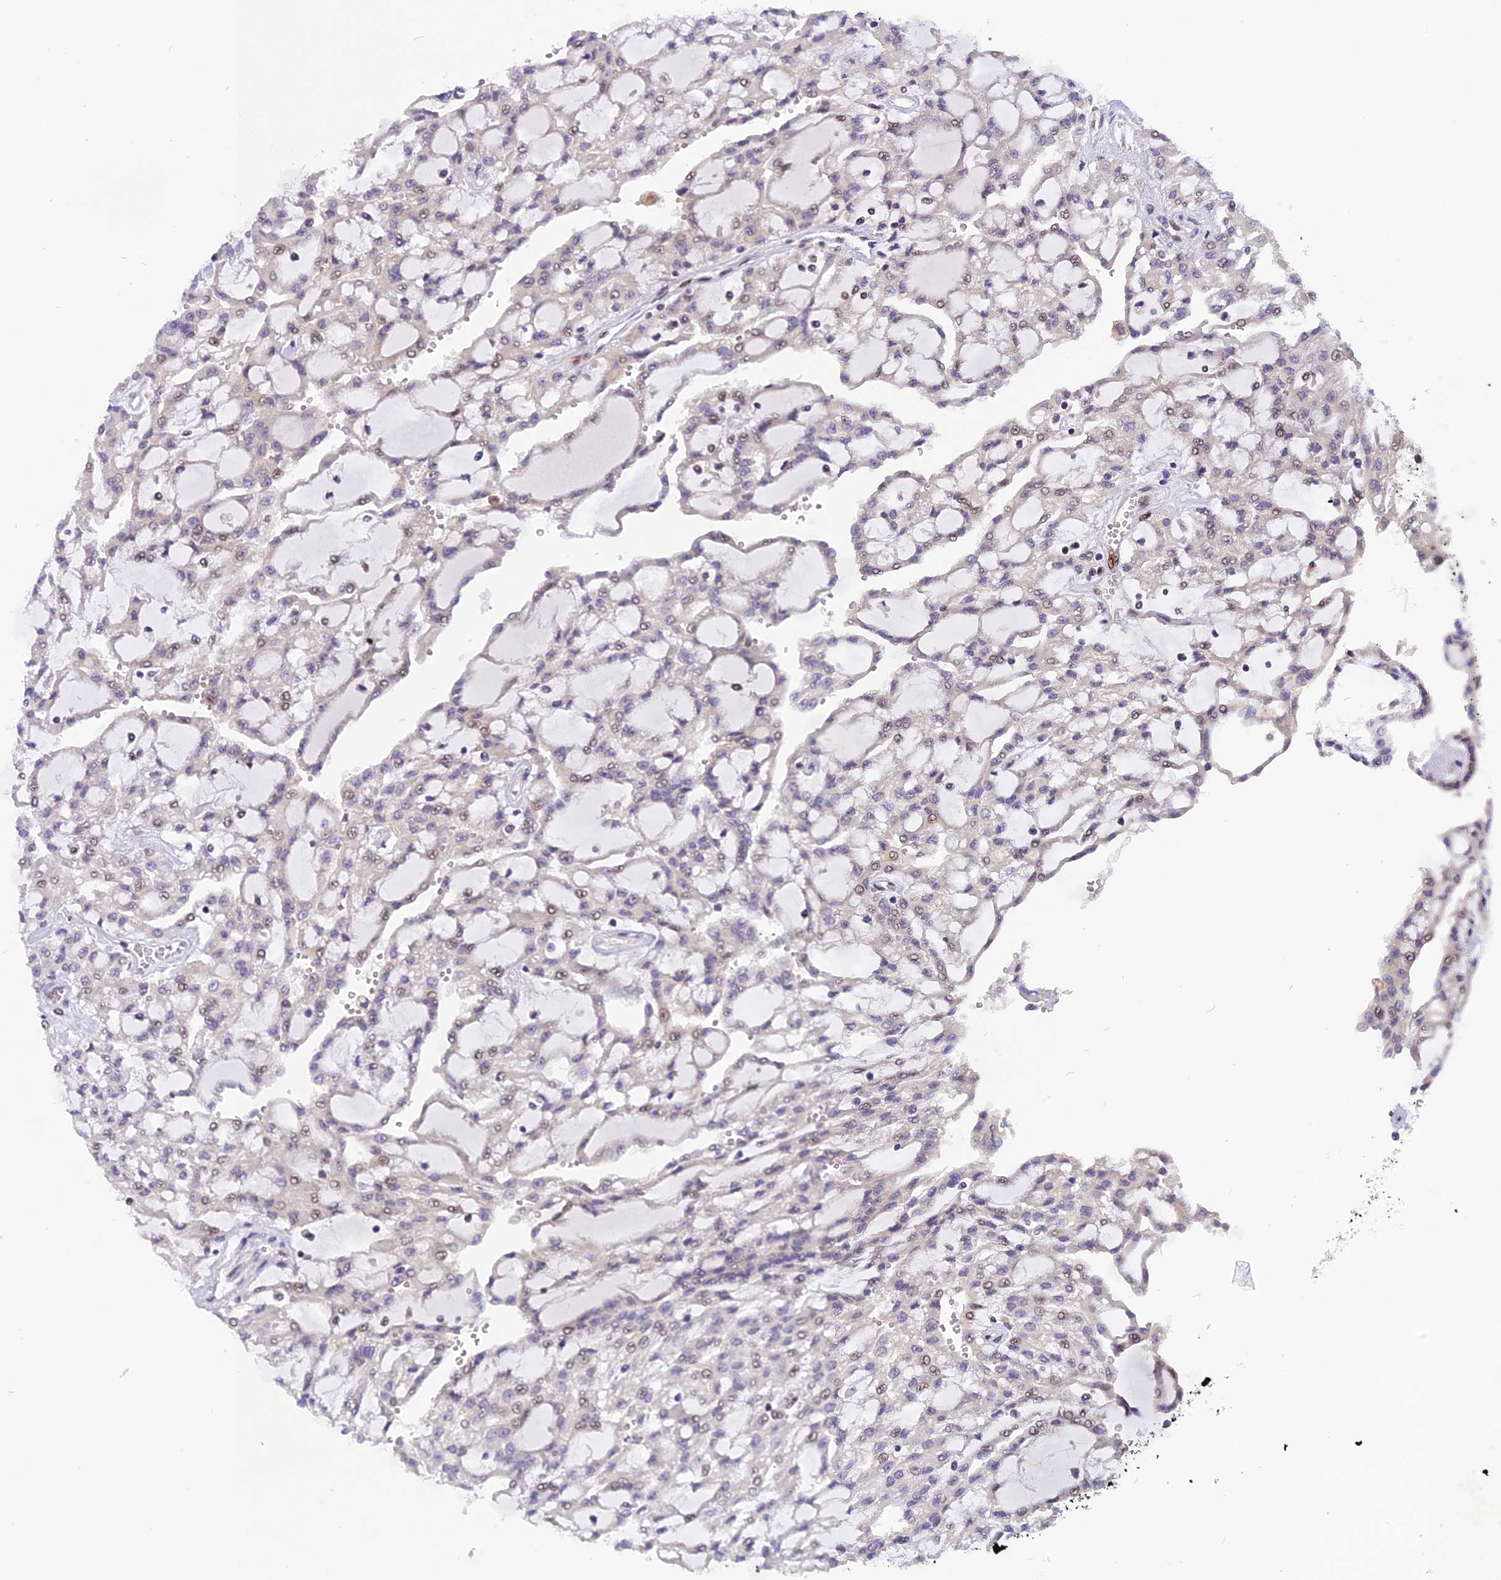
{"staining": {"intensity": "weak", "quantity": "<25%", "location": "nuclear"}, "tissue": "renal cancer", "cell_type": "Tumor cells", "image_type": "cancer", "snomed": [{"axis": "morphology", "description": "Adenocarcinoma, NOS"}, {"axis": "topography", "description": "Kidney"}], "caption": "The image shows no staining of tumor cells in renal adenocarcinoma.", "gene": "RABGGTA", "patient": {"sex": "male", "age": 63}}